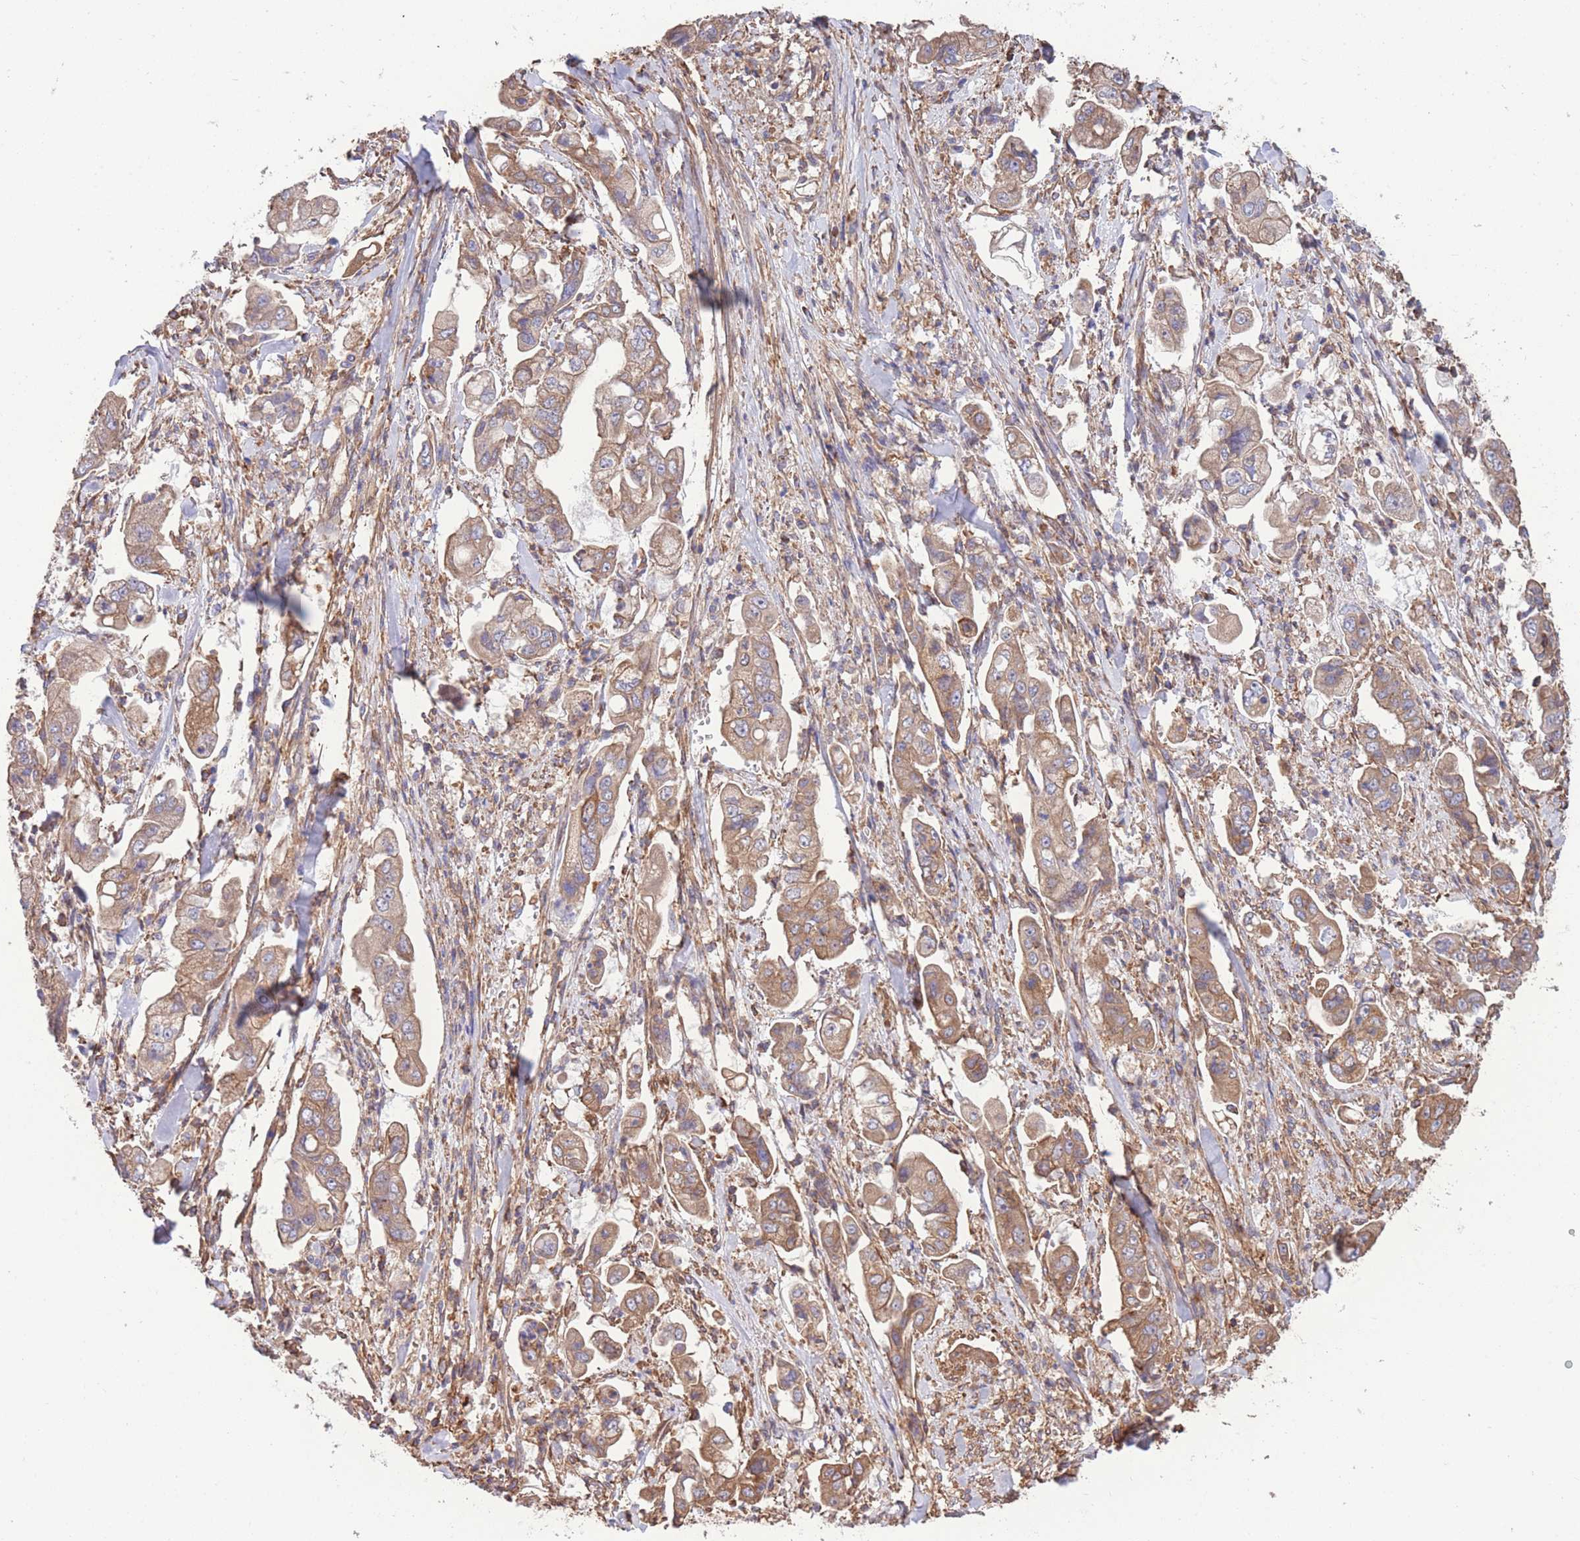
{"staining": {"intensity": "moderate", "quantity": ">75%", "location": "cytoplasmic/membranous"}, "tissue": "stomach cancer", "cell_type": "Tumor cells", "image_type": "cancer", "snomed": [{"axis": "morphology", "description": "Adenocarcinoma, NOS"}, {"axis": "topography", "description": "Stomach"}], "caption": "Immunohistochemical staining of stomach adenocarcinoma demonstrates medium levels of moderate cytoplasmic/membranous expression in approximately >75% of tumor cells.", "gene": "LRRN4CL", "patient": {"sex": "male", "age": 62}}